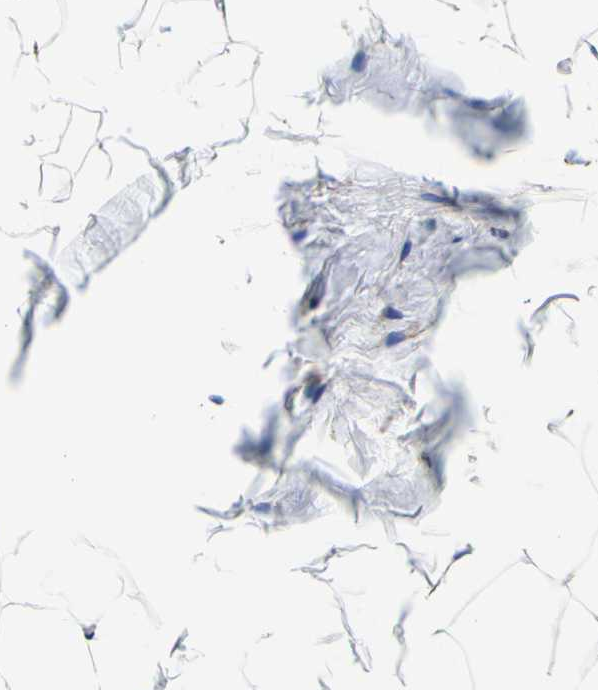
{"staining": {"intensity": "moderate", "quantity": "25%-75%", "location": "cytoplasmic/membranous"}, "tissue": "adipose tissue", "cell_type": "Adipocytes", "image_type": "normal", "snomed": [{"axis": "morphology", "description": "Normal tissue, NOS"}, {"axis": "topography", "description": "Breast"}, {"axis": "topography", "description": "Adipose tissue"}], "caption": "IHC of normal adipose tissue displays medium levels of moderate cytoplasmic/membranous positivity in about 25%-75% of adipocytes. Immunohistochemistry stains the protein of interest in brown and the nuclei are stained blue.", "gene": "P4HB", "patient": {"sex": "female", "age": 25}}